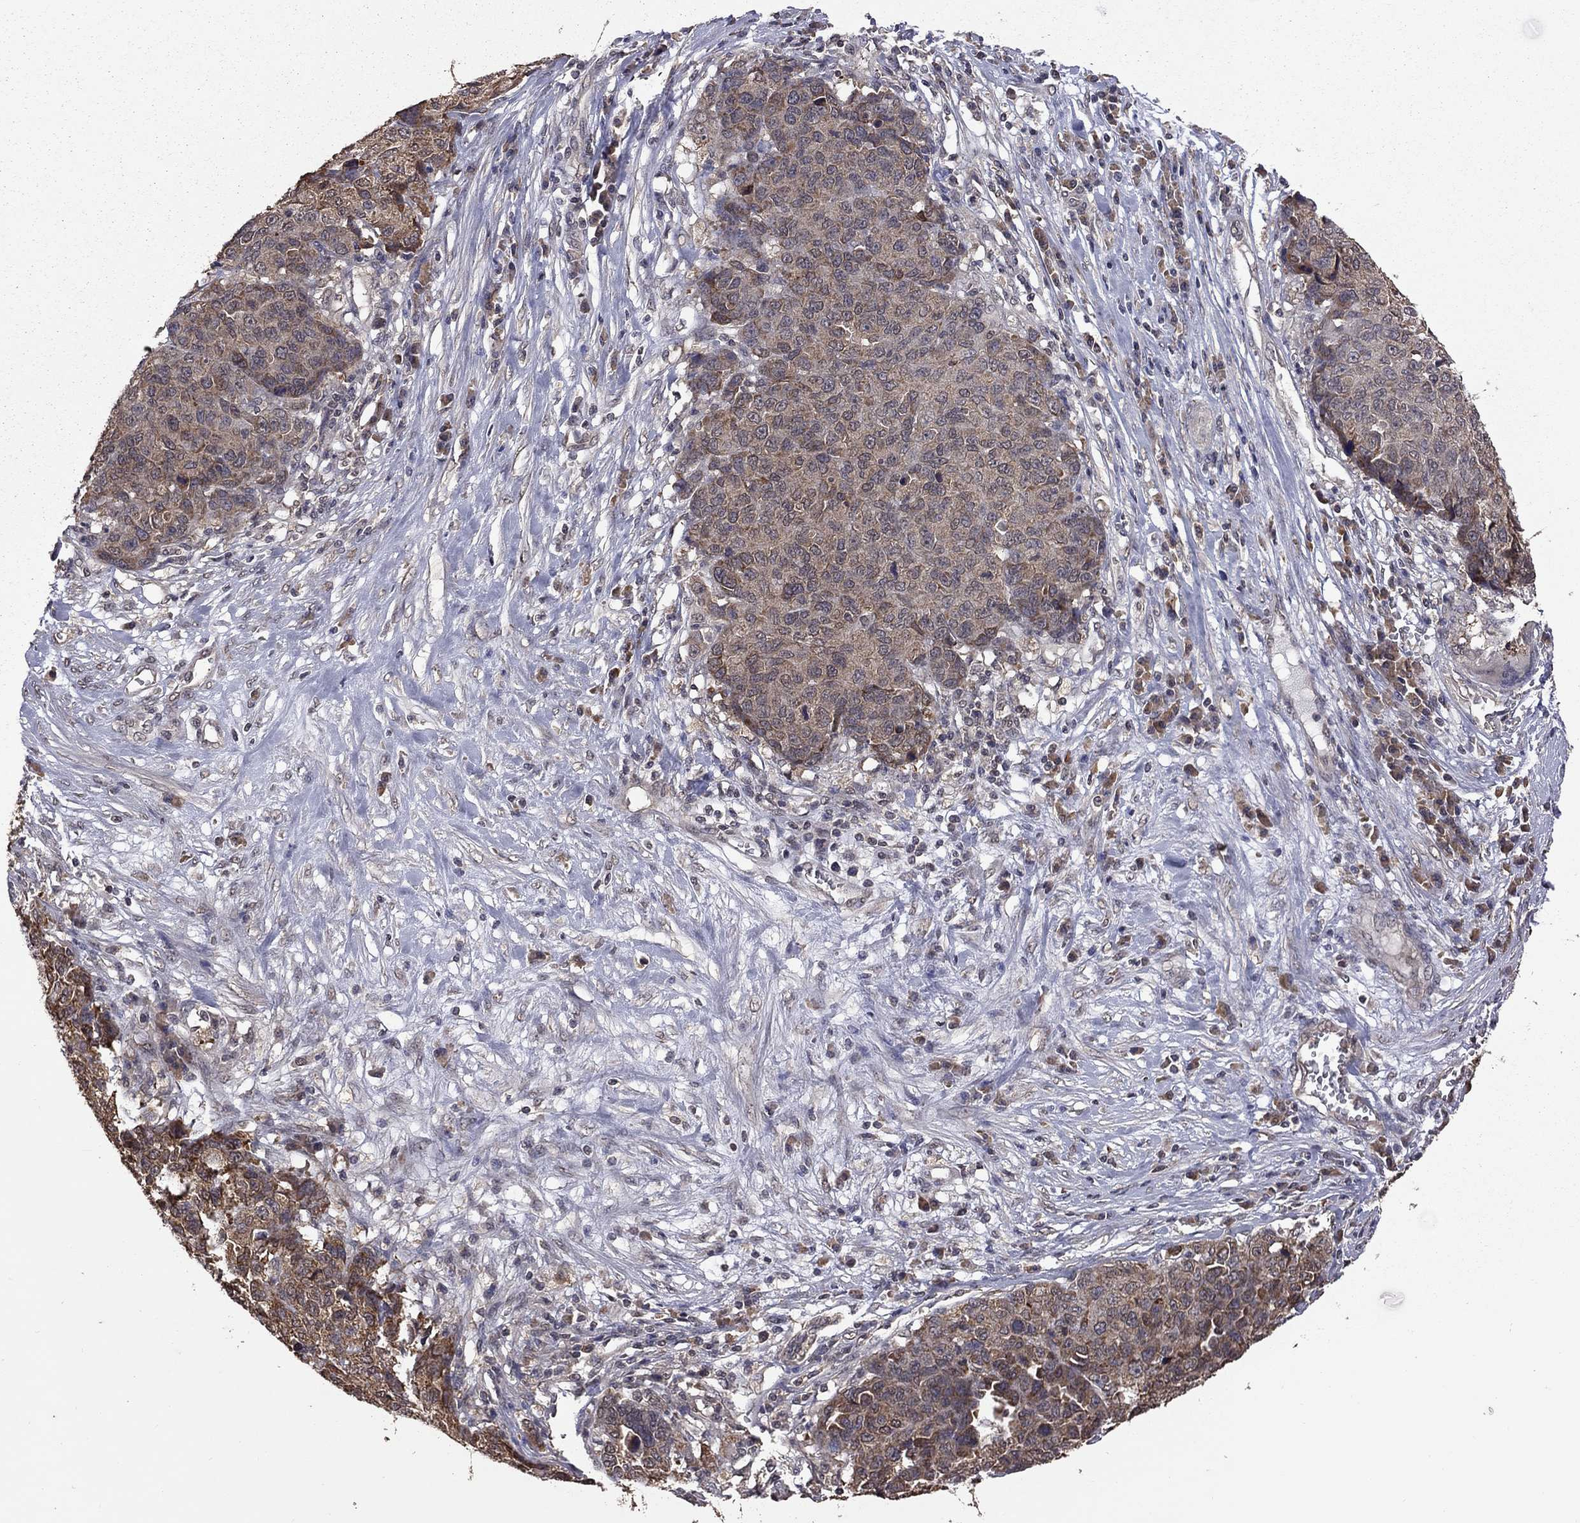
{"staining": {"intensity": "moderate", "quantity": ">75%", "location": "cytoplasmic/membranous"}, "tissue": "ovarian cancer", "cell_type": "Tumor cells", "image_type": "cancer", "snomed": [{"axis": "morphology", "description": "Cystadenocarcinoma, serous, NOS"}, {"axis": "topography", "description": "Ovary"}], "caption": "Tumor cells demonstrate medium levels of moderate cytoplasmic/membranous expression in about >75% of cells in human ovarian cancer (serous cystadenocarcinoma).", "gene": "TSNARE1", "patient": {"sex": "female", "age": 87}}